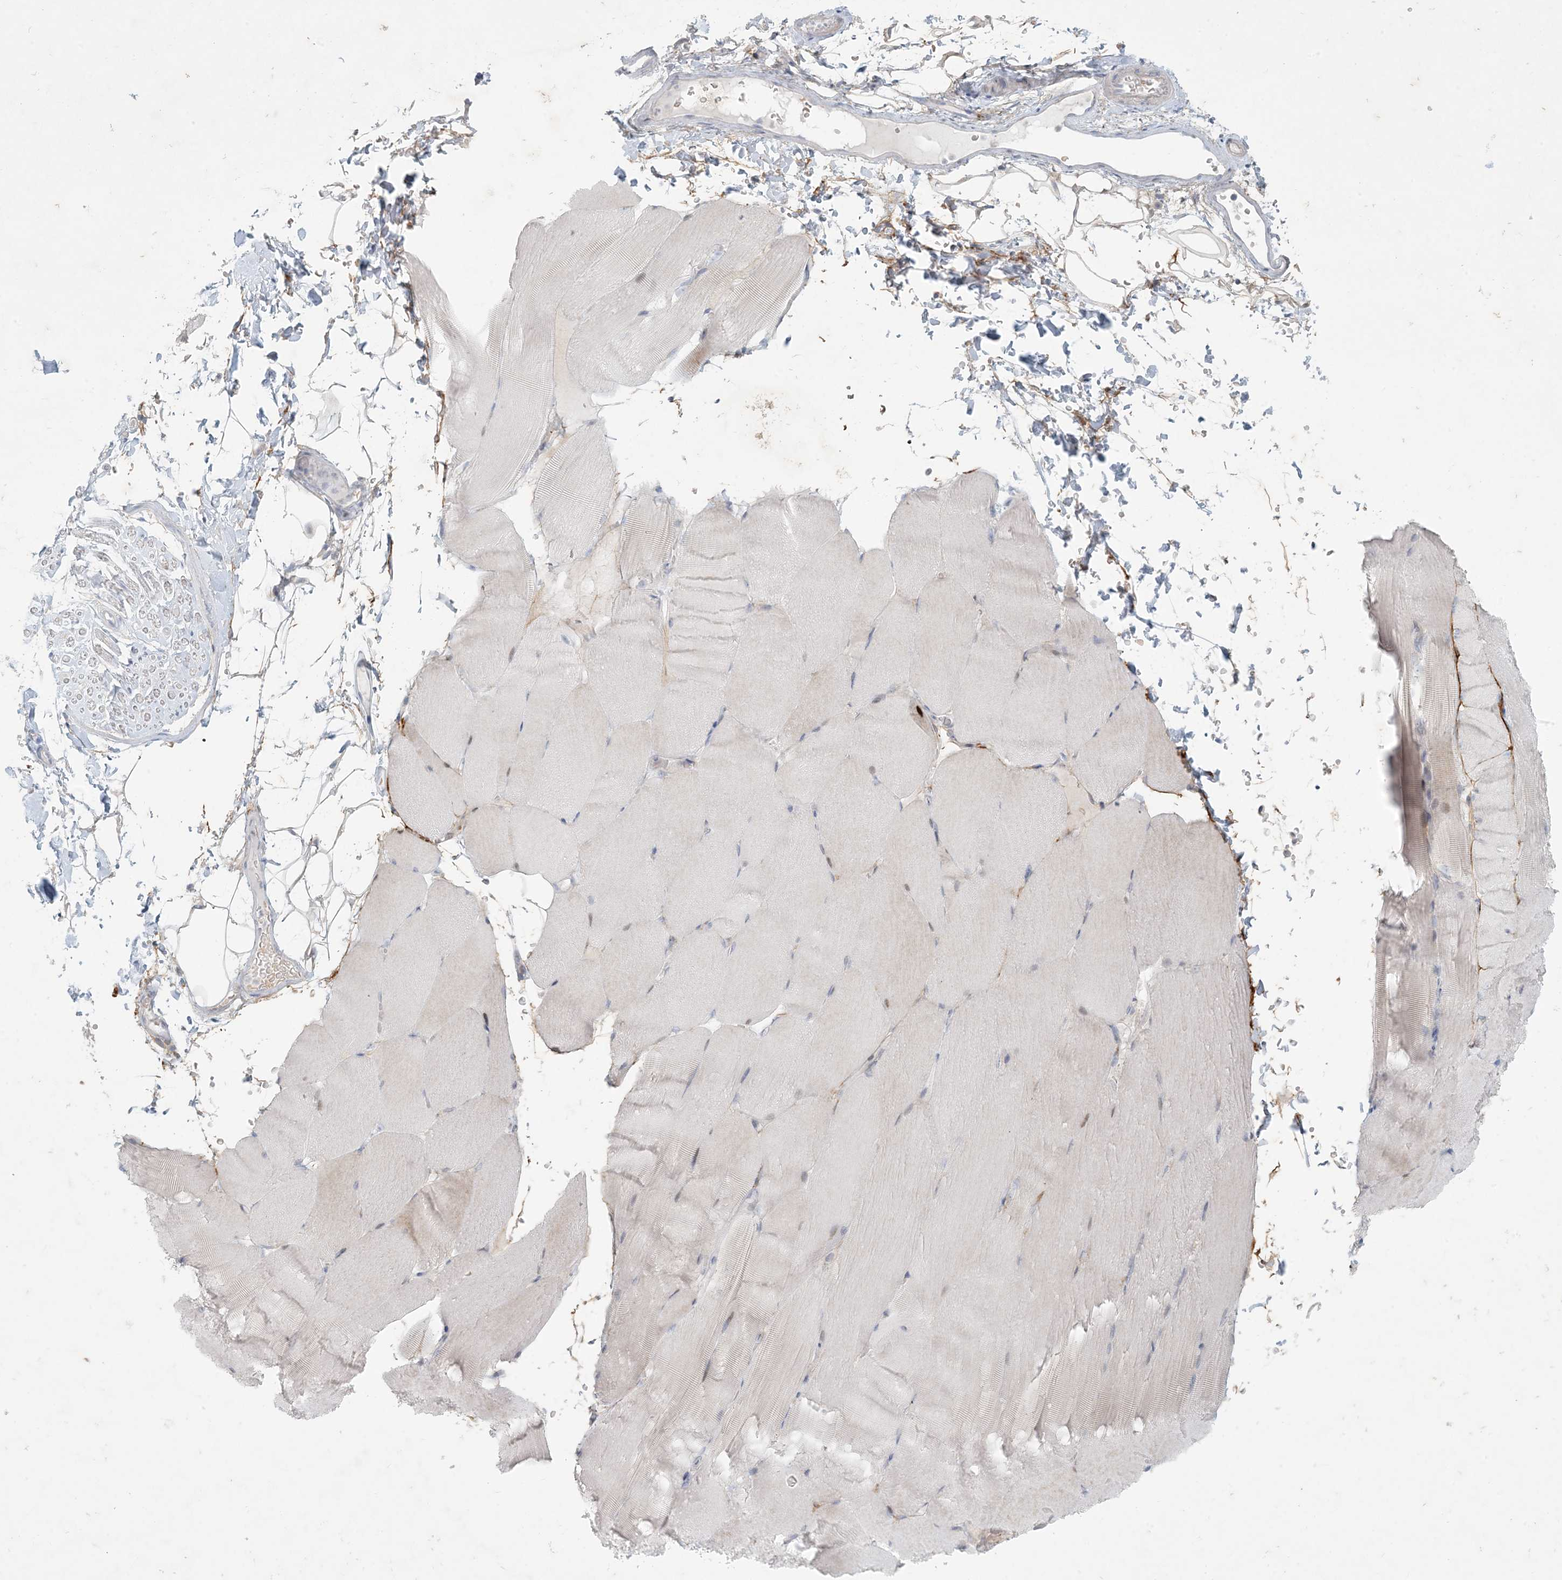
{"staining": {"intensity": "negative", "quantity": "none", "location": "none"}, "tissue": "skeletal muscle", "cell_type": "Myocytes", "image_type": "normal", "snomed": [{"axis": "morphology", "description": "Normal tissue, NOS"}, {"axis": "topography", "description": "Skeletal muscle"}, {"axis": "topography", "description": "Parathyroid gland"}], "caption": "There is no significant staining in myocytes of skeletal muscle.", "gene": "ZNF385D", "patient": {"sex": "female", "age": 37}}